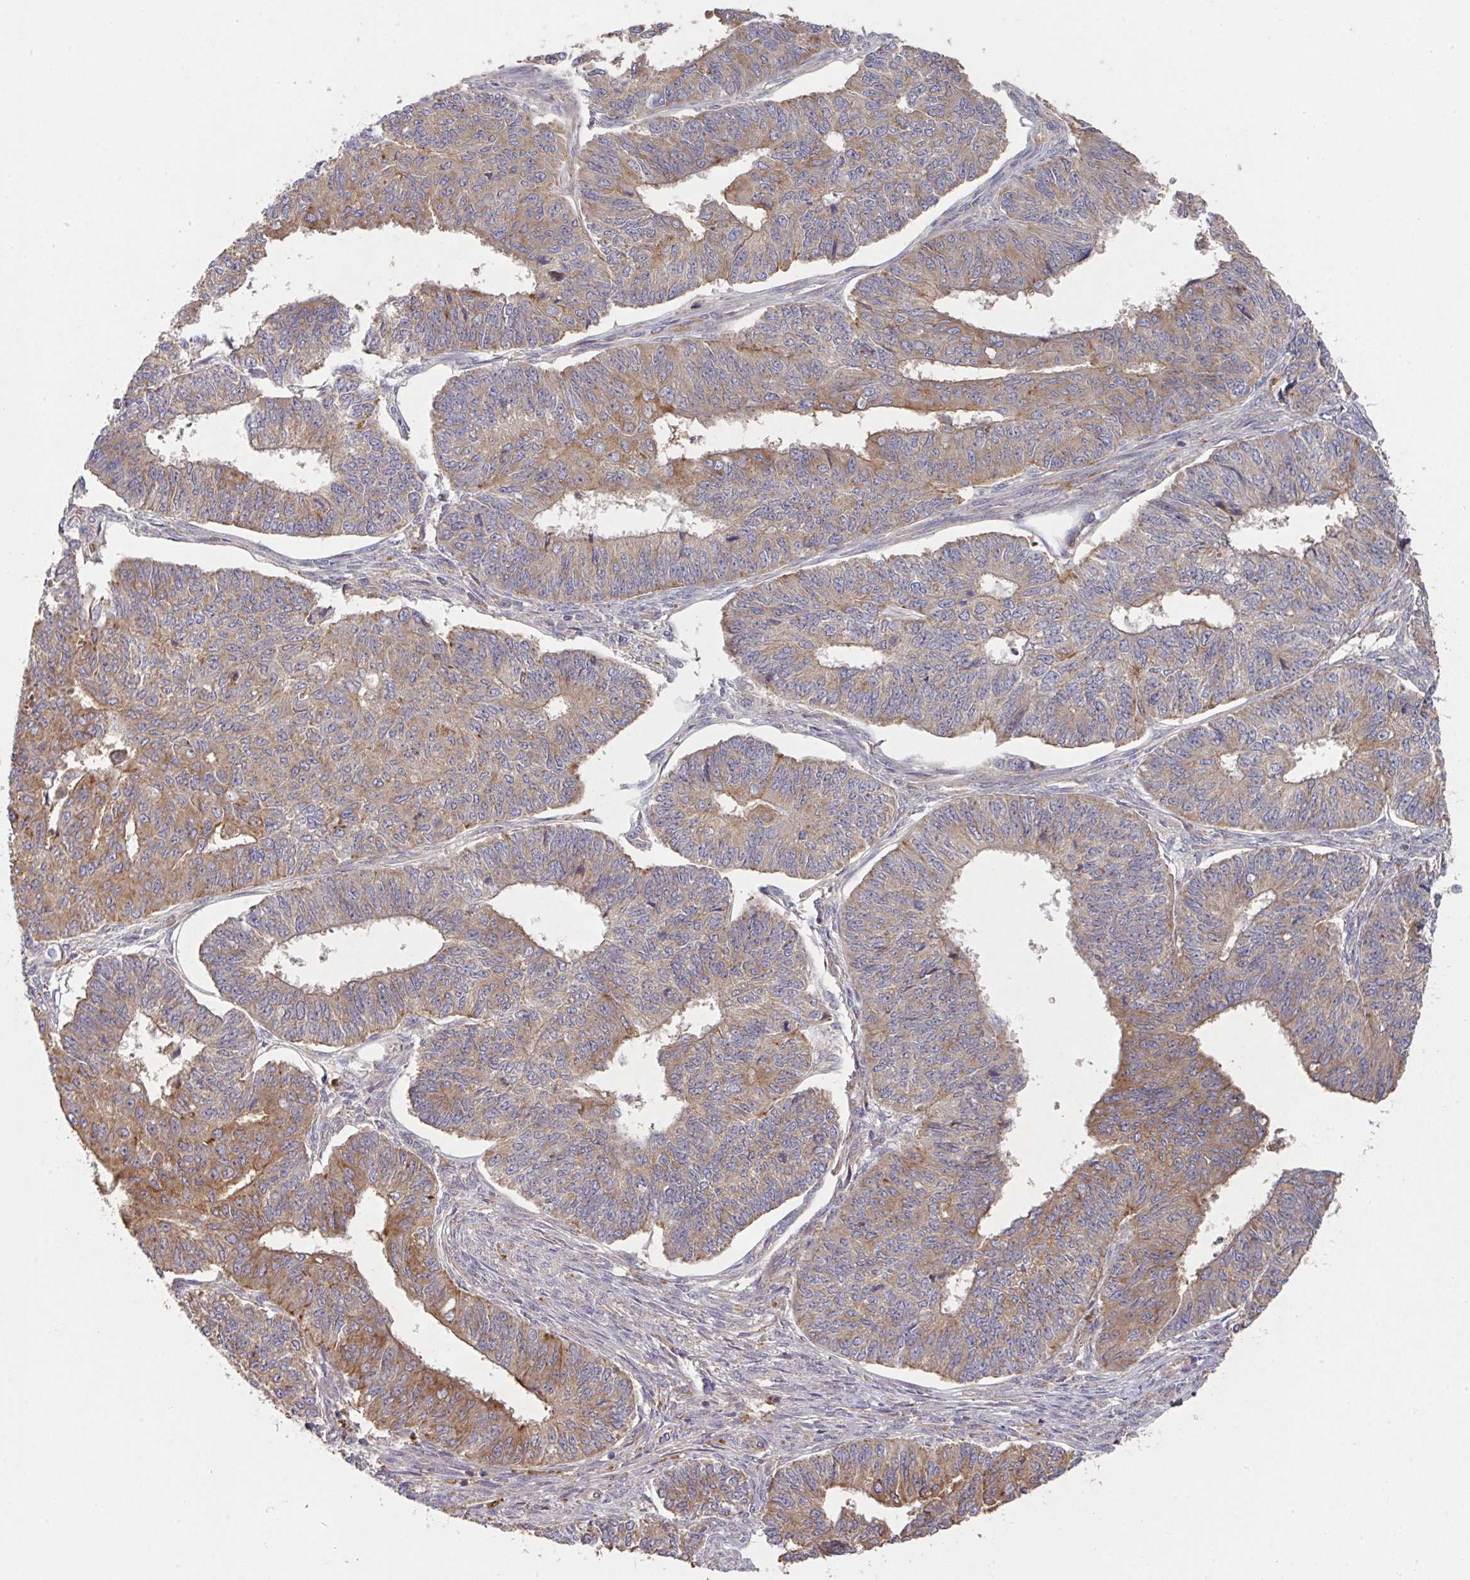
{"staining": {"intensity": "moderate", "quantity": "25%-75%", "location": "cytoplasmic/membranous"}, "tissue": "endometrial cancer", "cell_type": "Tumor cells", "image_type": "cancer", "snomed": [{"axis": "morphology", "description": "Adenocarcinoma, NOS"}, {"axis": "topography", "description": "Endometrium"}], "caption": "IHC histopathology image of human endometrial cancer (adenocarcinoma) stained for a protein (brown), which reveals medium levels of moderate cytoplasmic/membranous positivity in approximately 25%-75% of tumor cells.", "gene": "TRIM14", "patient": {"sex": "female", "age": 32}}